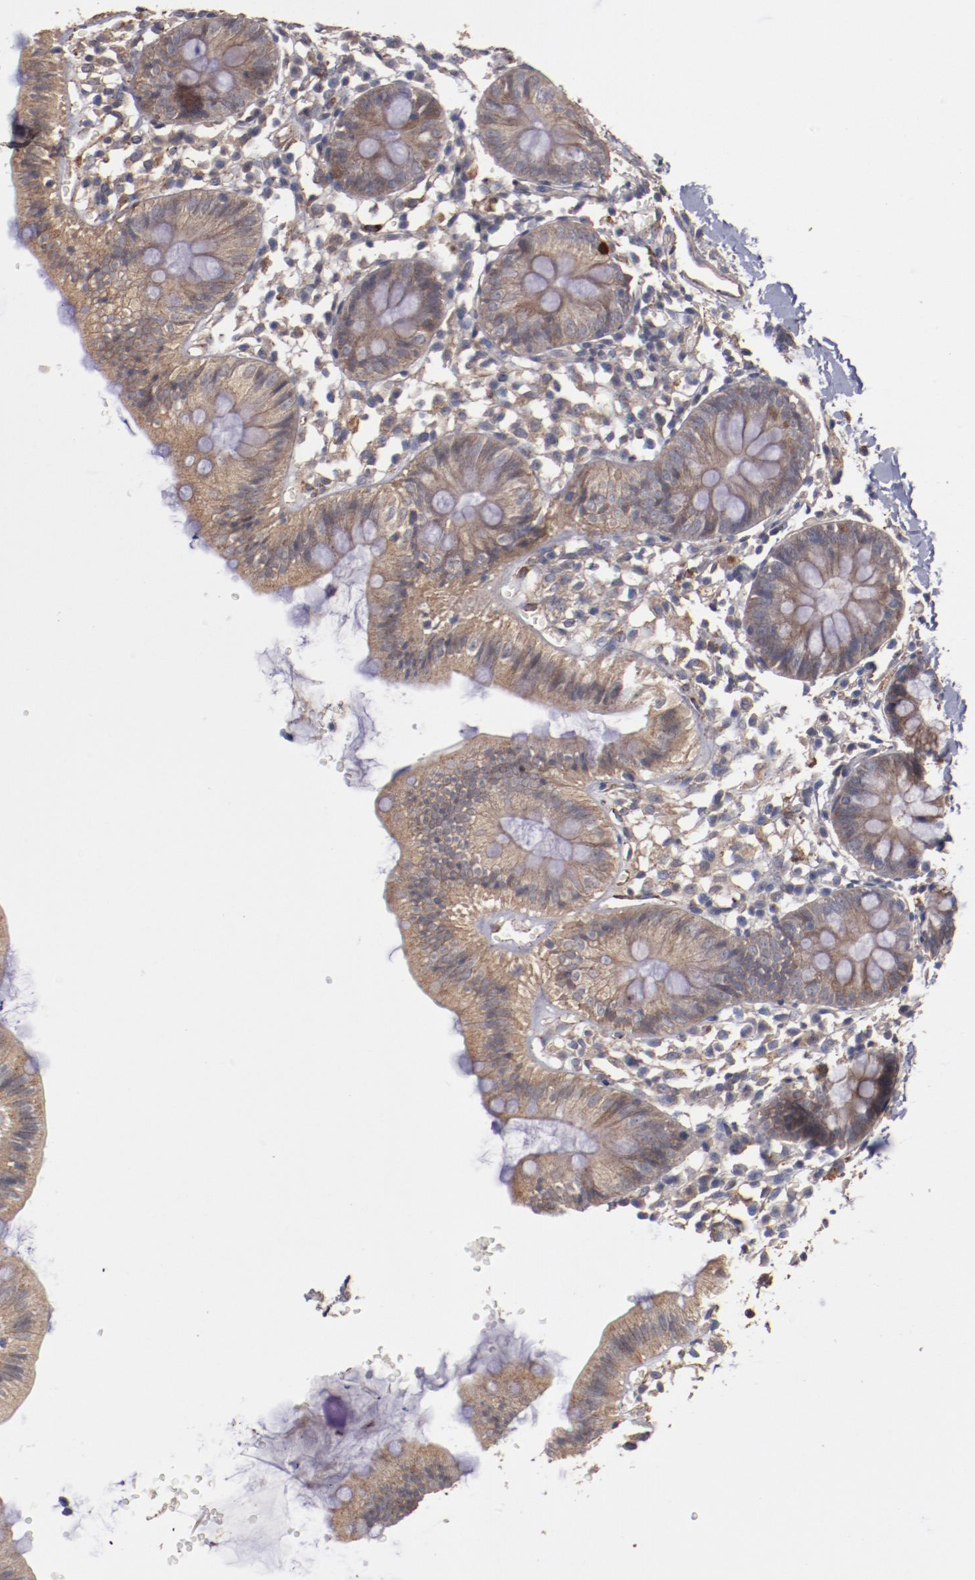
{"staining": {"intensity": "moderate", "quantity": ">75%", "location": "cytoplasmic/membranous"}, "tissue": "colon", "cell_type": "Endothelial cells", "image_type": "normal", "snomed": [{"axis": "morphology", "description": "Normal tissue, NOS"}, {"axis": "topography", "description": "Colon"}], "caption": "Endothelial cells display medium levels of moderate cytoplasmic/membranous expression in approximately >75% of cells in benign colon.", "gene": "DIPK2B", "patient": {"sex": "male", "age": 14}}